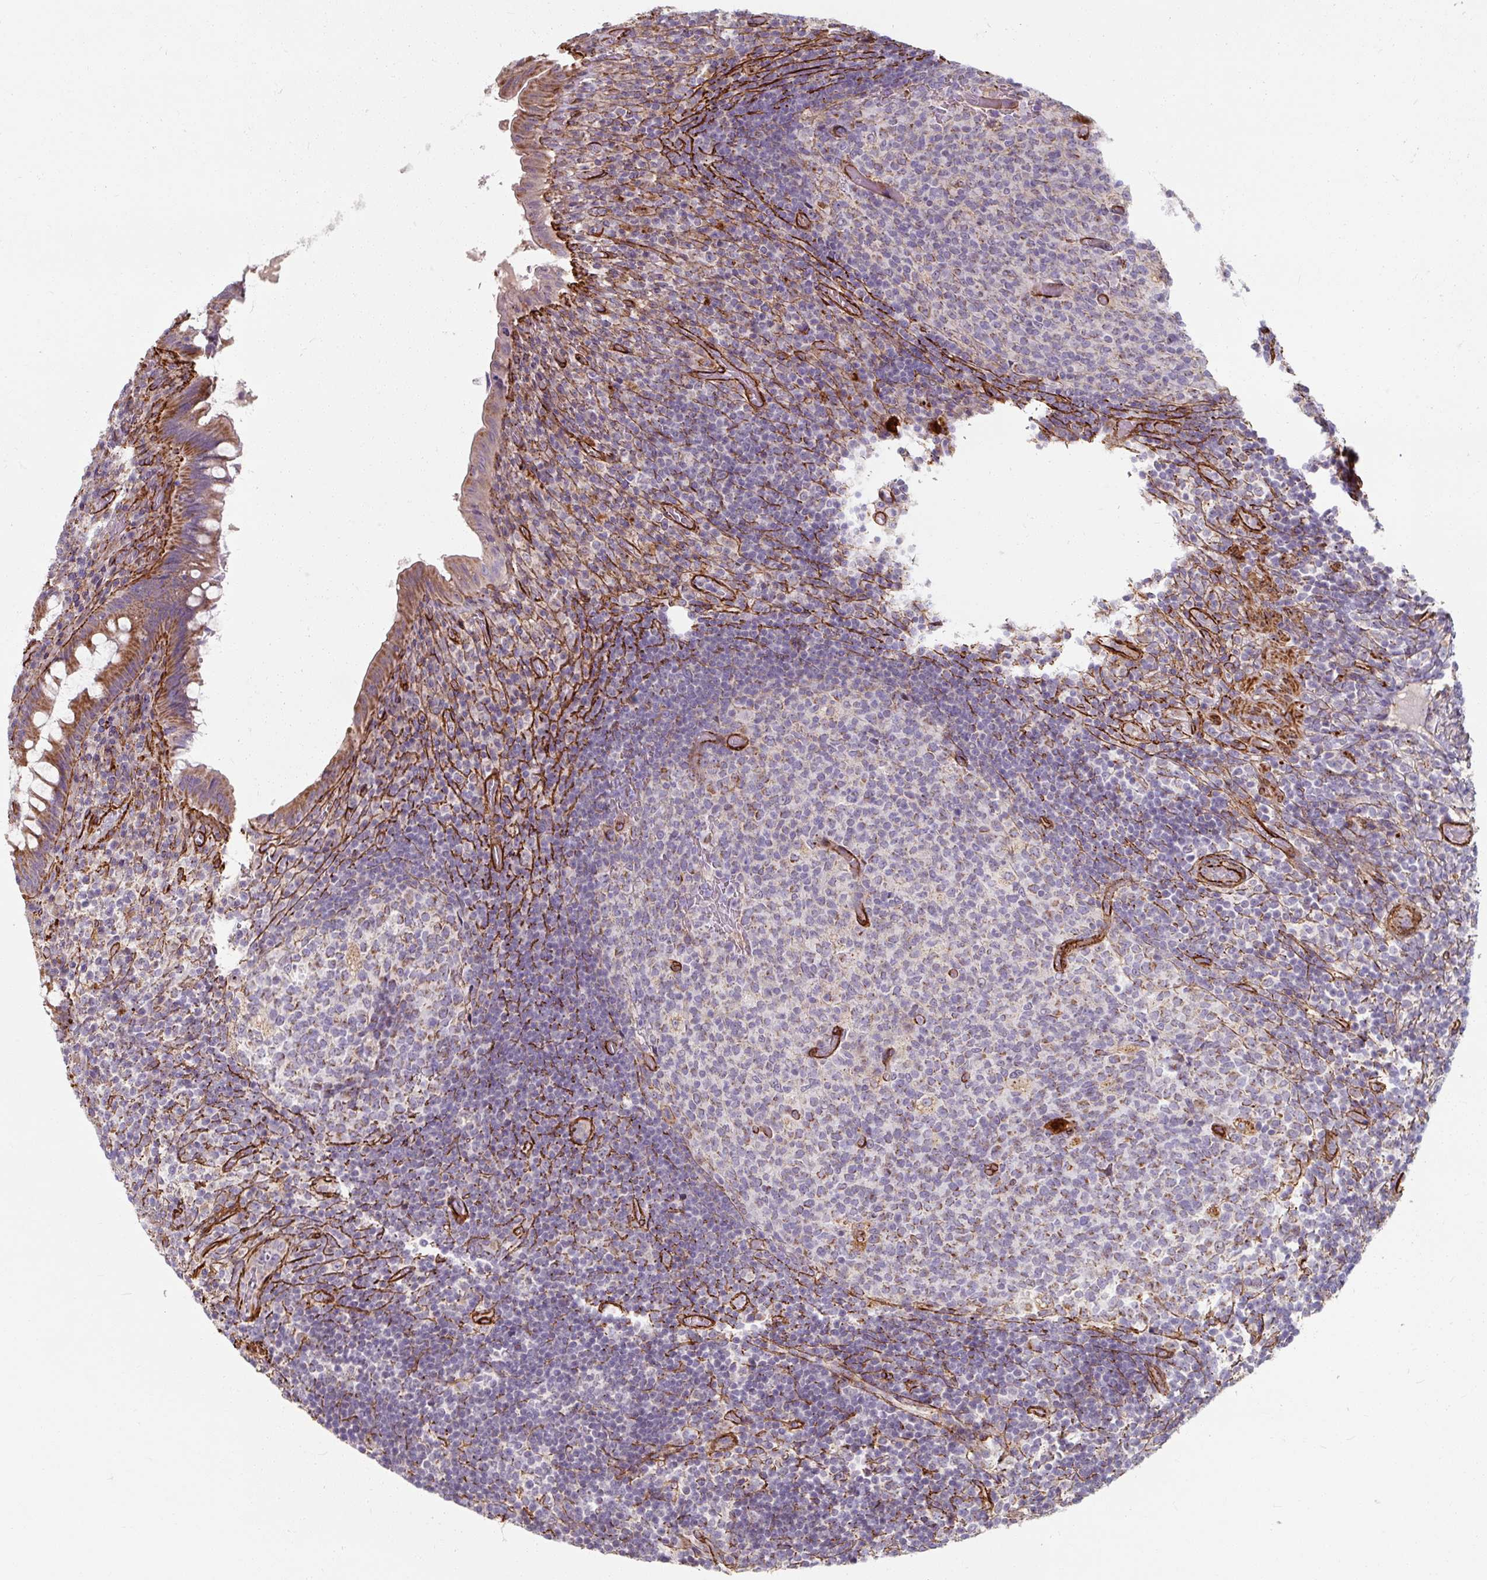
{"staining": {"intensity": "moderate", "quantity": ">75%", "location": "cytoplasmic/membranous"}, "tissue": "appendix", "cell_type": "Glandular cells", "image_type": "normal", "snomed": [{"axis": "morphology", "description": "Normal tissue, NOS"}, {"axis": "topography", "description": "Appendix"}], "caption": "Glandular cells demonstrate medium levels of moderate cytoplasmic/membranous expression in approximately >75% of cells in unremarkable appendix.", "gene": "MRPS5", "patient": {"sex": "female", "age": 43}}